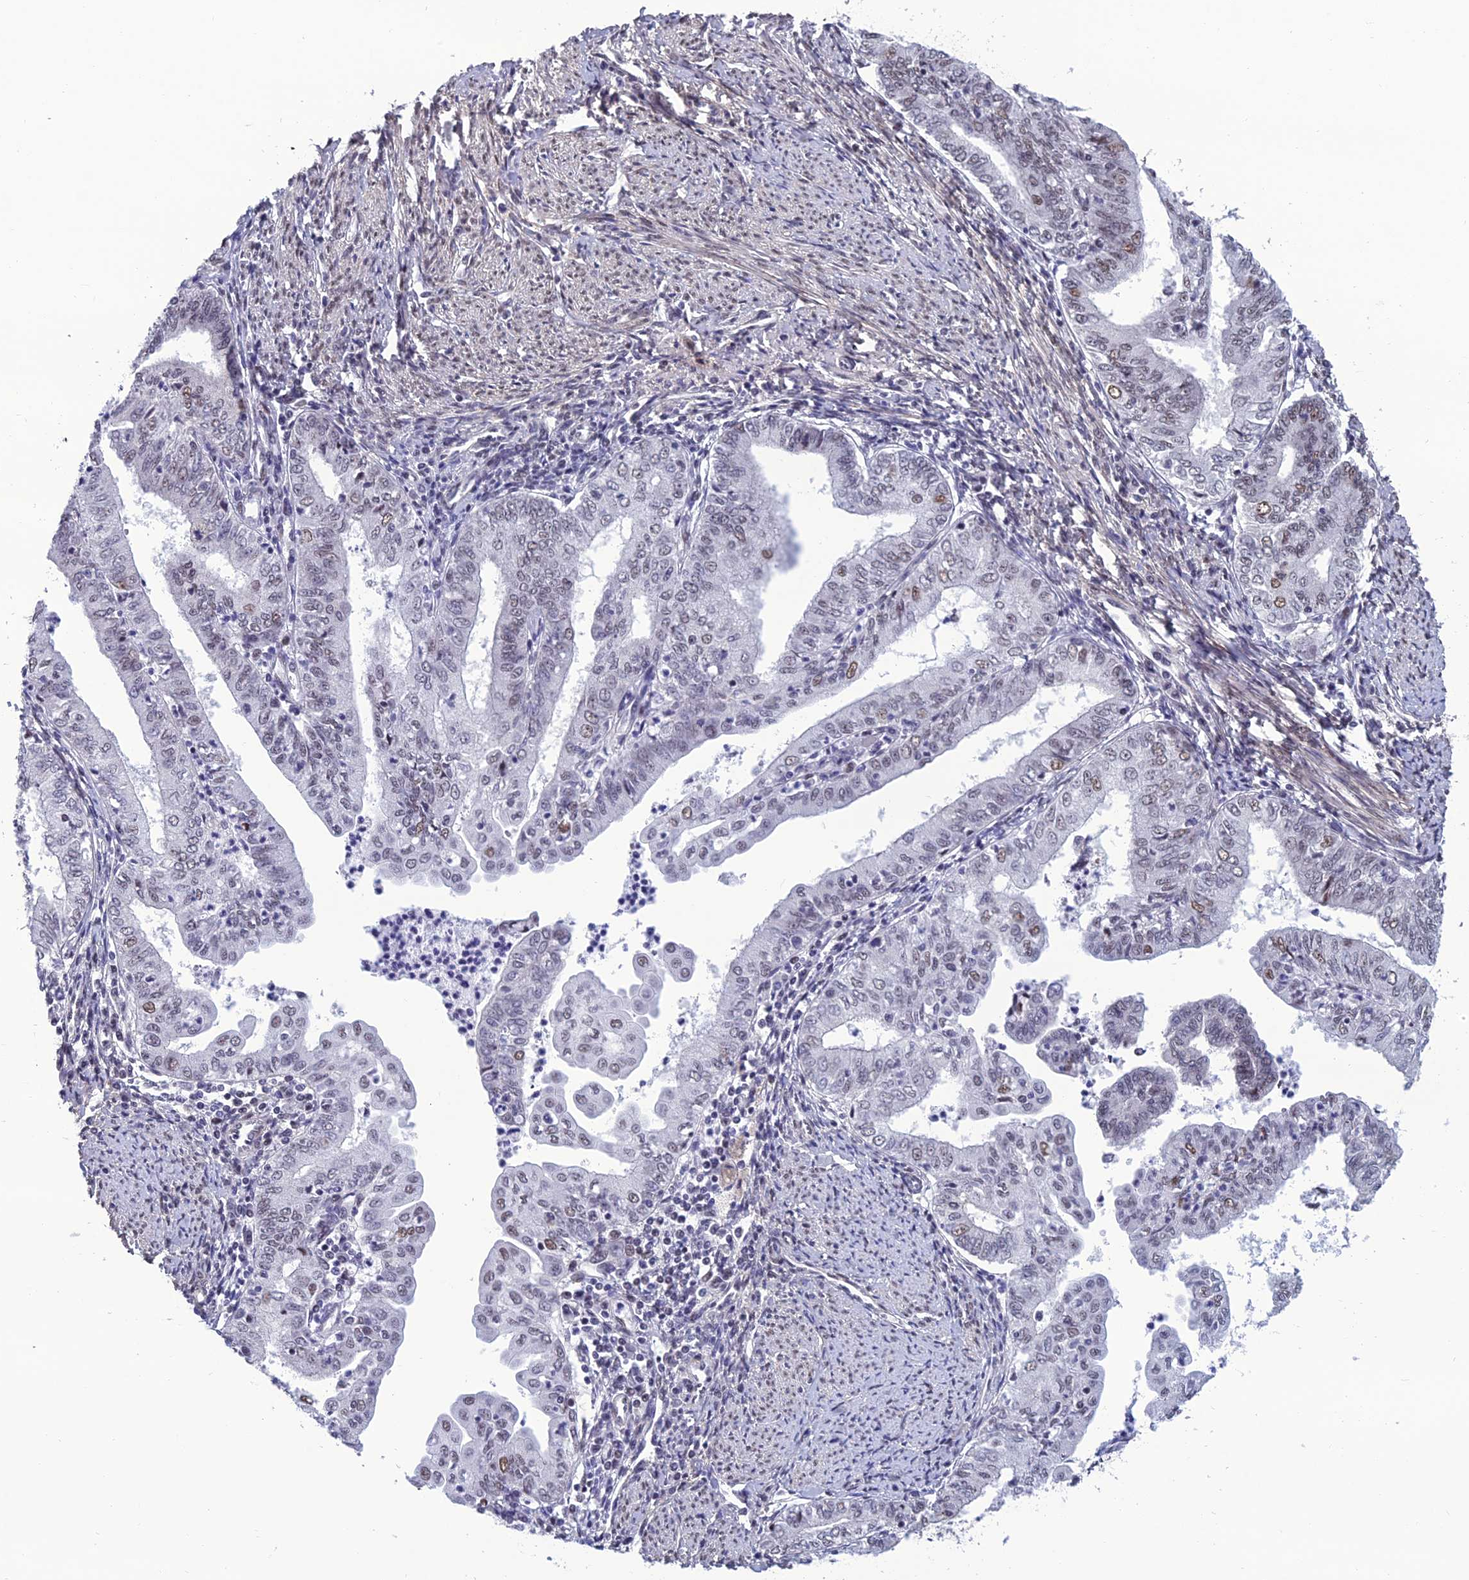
{"staining": {"intensity": "weak", "quantity": "<25%", "location": "nuclear"}, "tissue": "endometrial cancer", "cell_type": "Tumor cells", "image_type": "cancer", "snomed": [{"axis": "morphology", "description": "Adenocarcinoma, NOS"}, {"axis": "topography", "description": "Endometrium"}], "caption": "Endometrial adenocarcinoma was stained to show a protein in brown. There is no significant positivity in tumor cells. Nuclei are stained in blue.", "gene": "RSRC1", "patient": {"sex": "female", "age": 66}}